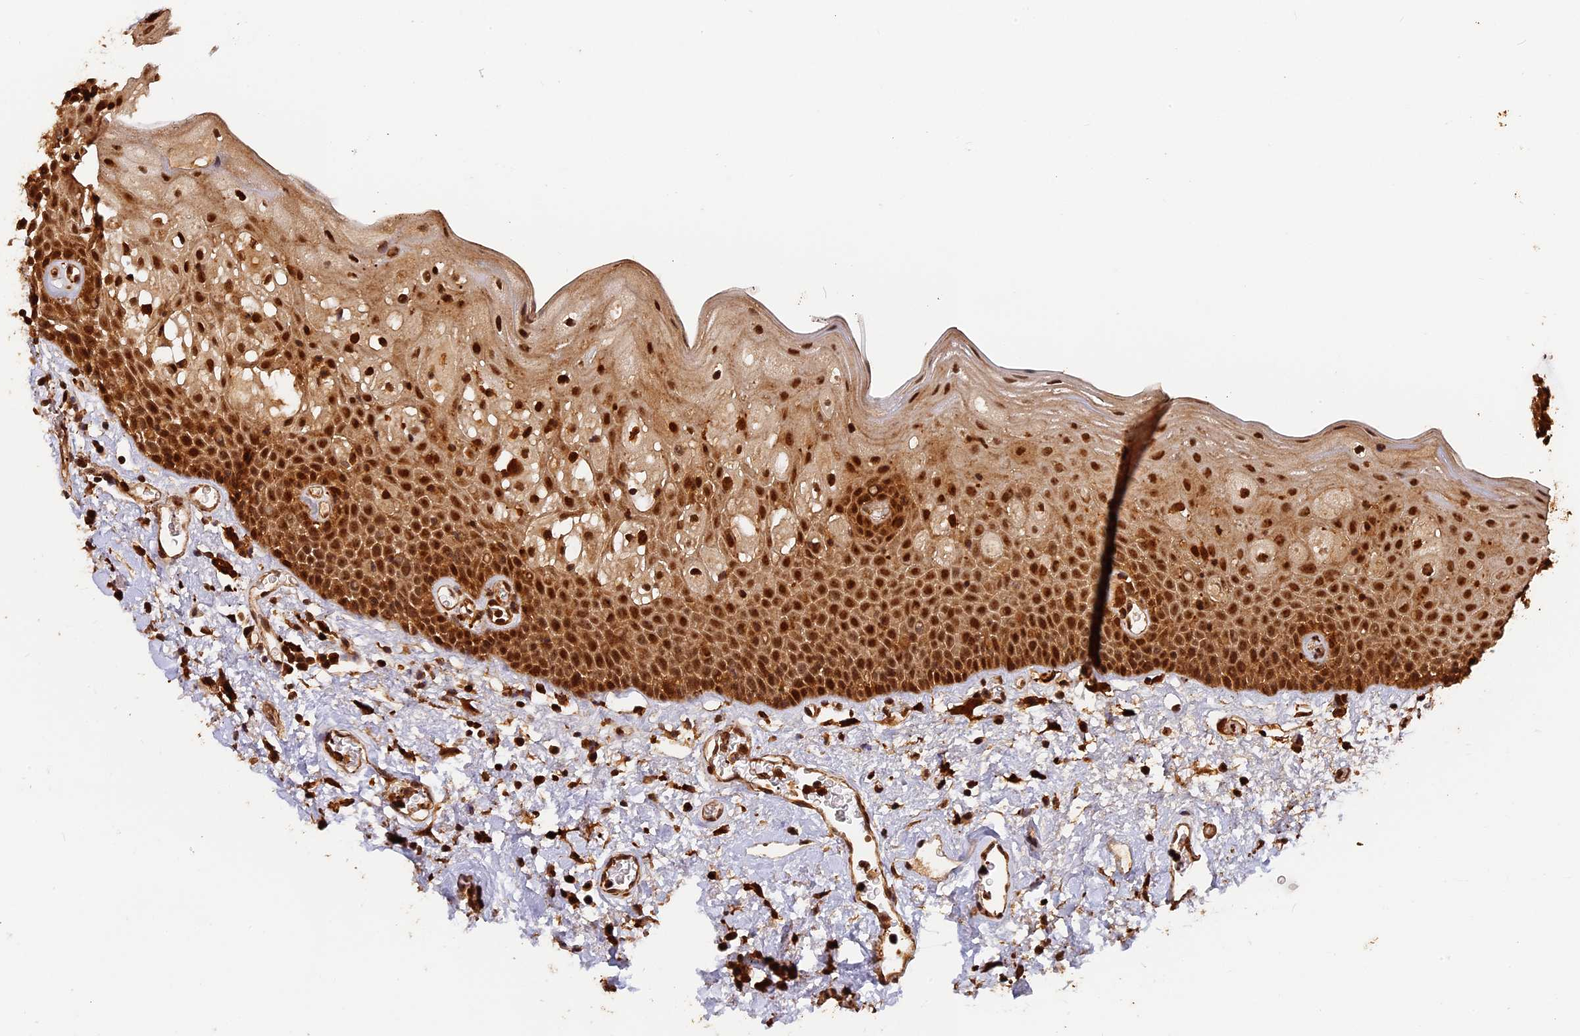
{"staining": {"intensity": "strong", "quantity": ">75%", "location": "cytoplasmic/membranous,nuclear"}, "tissue": "oral mucosa", "cell_type": "Squamous epithelial cells", "image_type": "normal", "snomed": [{"axis": "morphology", "description": "Normal tissue, NOS"}, {"axis": "topography", "description": "Oral tissue"}], "caption": "Immunohistochemical staining of unremarkable human oral mucosa displays >75% levels of strong cytoplasmic/membranous,nuclear protein positivity in approximately >75% of squamous epithelial cells. (Stains: DAB in brown, nuclei in blue, Microscopy: brightfield microscopy at high magnification).", "gene": "MMP15", "patient": {"sex": "male", "age": 74}}